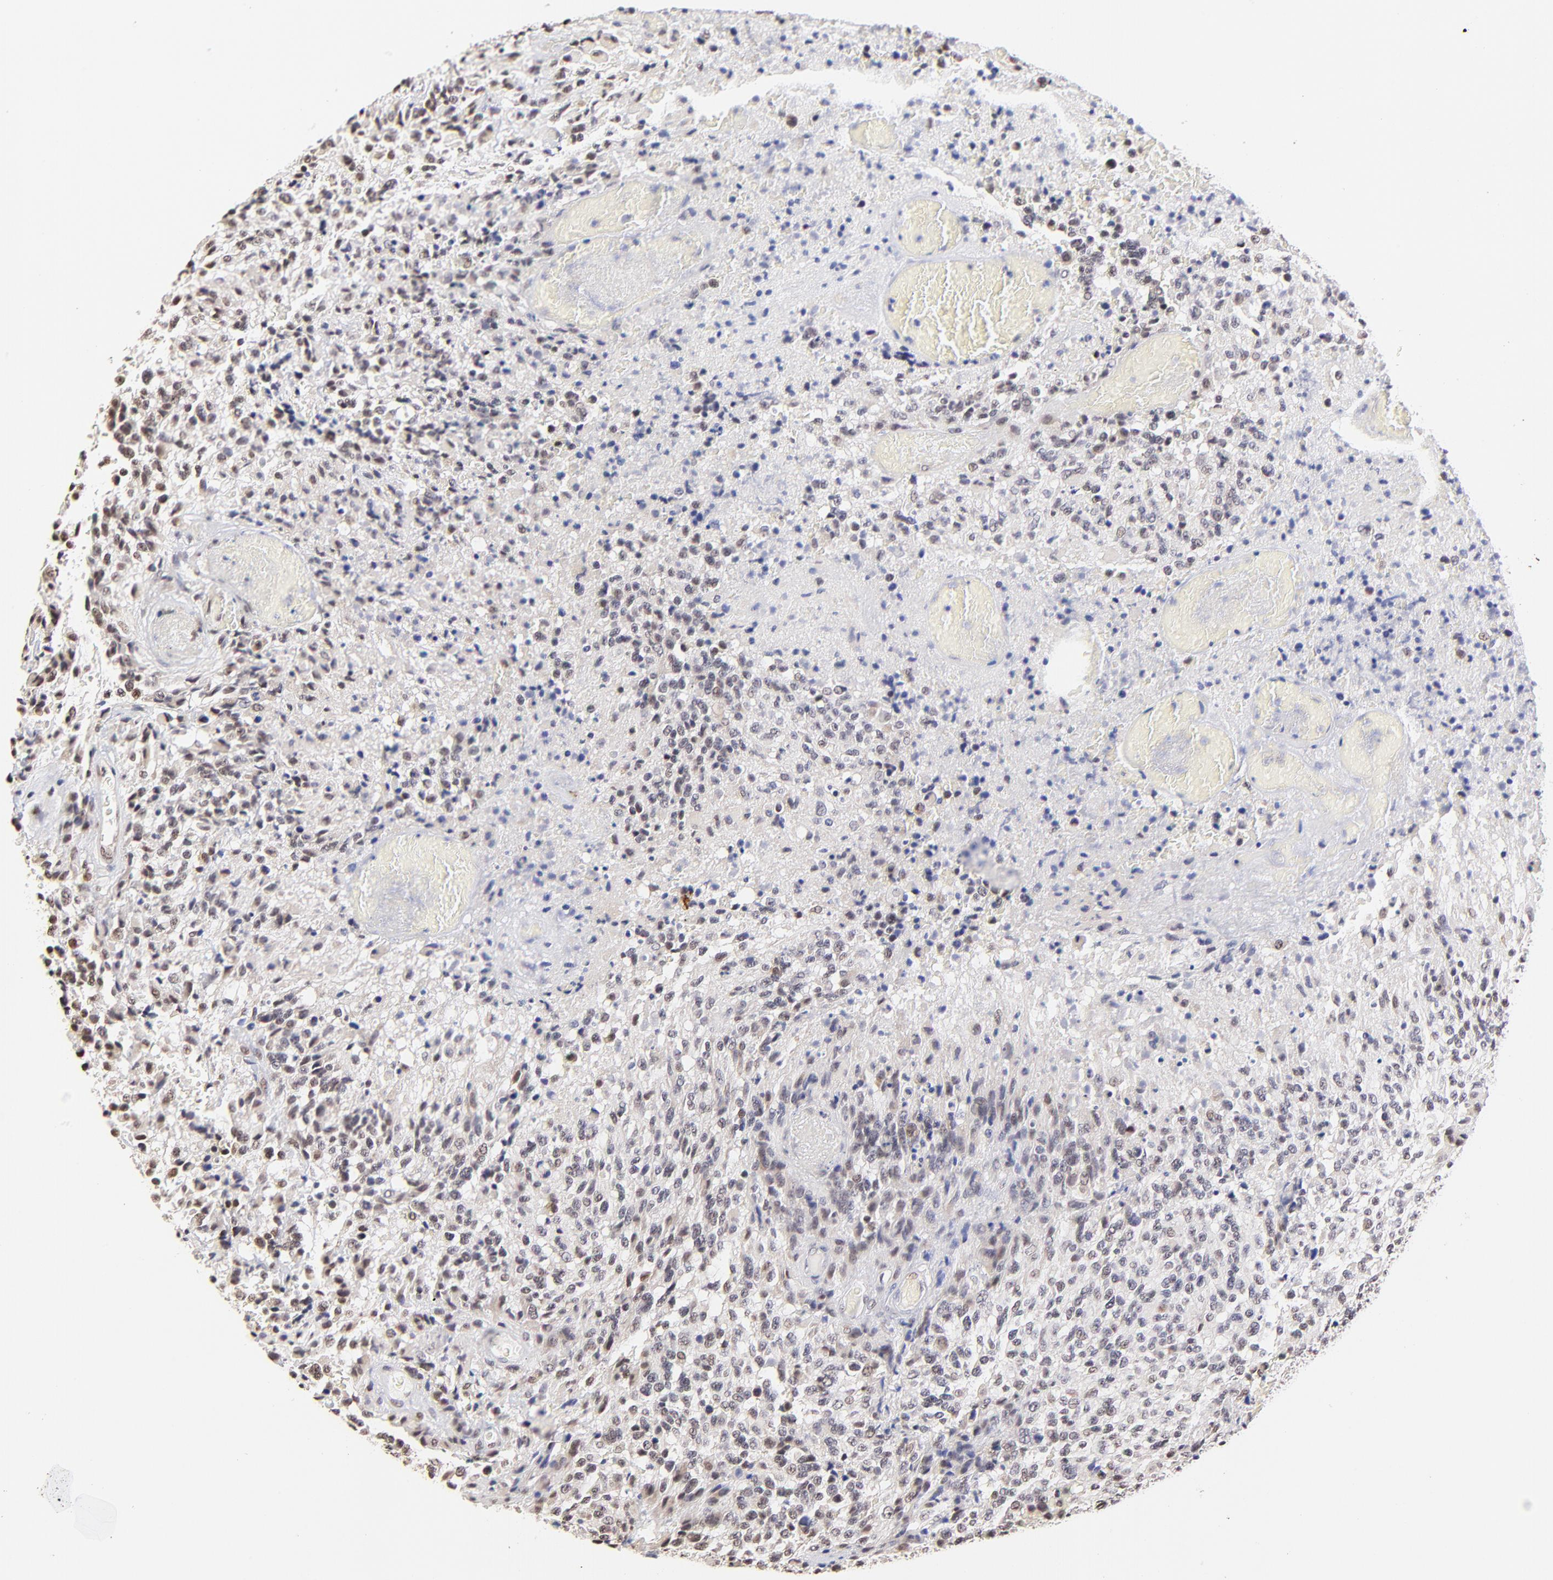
{"staining": {"intensity": "weak", "quantity": ">75%", "location": "nuclear"}, "tissue": "glioma", "cell_type": "Tumor cells", "image_type": "cancer", "snomed": [{"axis": "morphology", "description": "Glioma, malignant, High grade"}, {"axis": "topography", "description": "Brain"}], "caption": "The photomicrograph shows staining of glioma, revealing weak nuclear protein positivity (brown color) within tumor cells.", "gene": "ZNF670", "patient": {"sex": "male", "age": 36}}